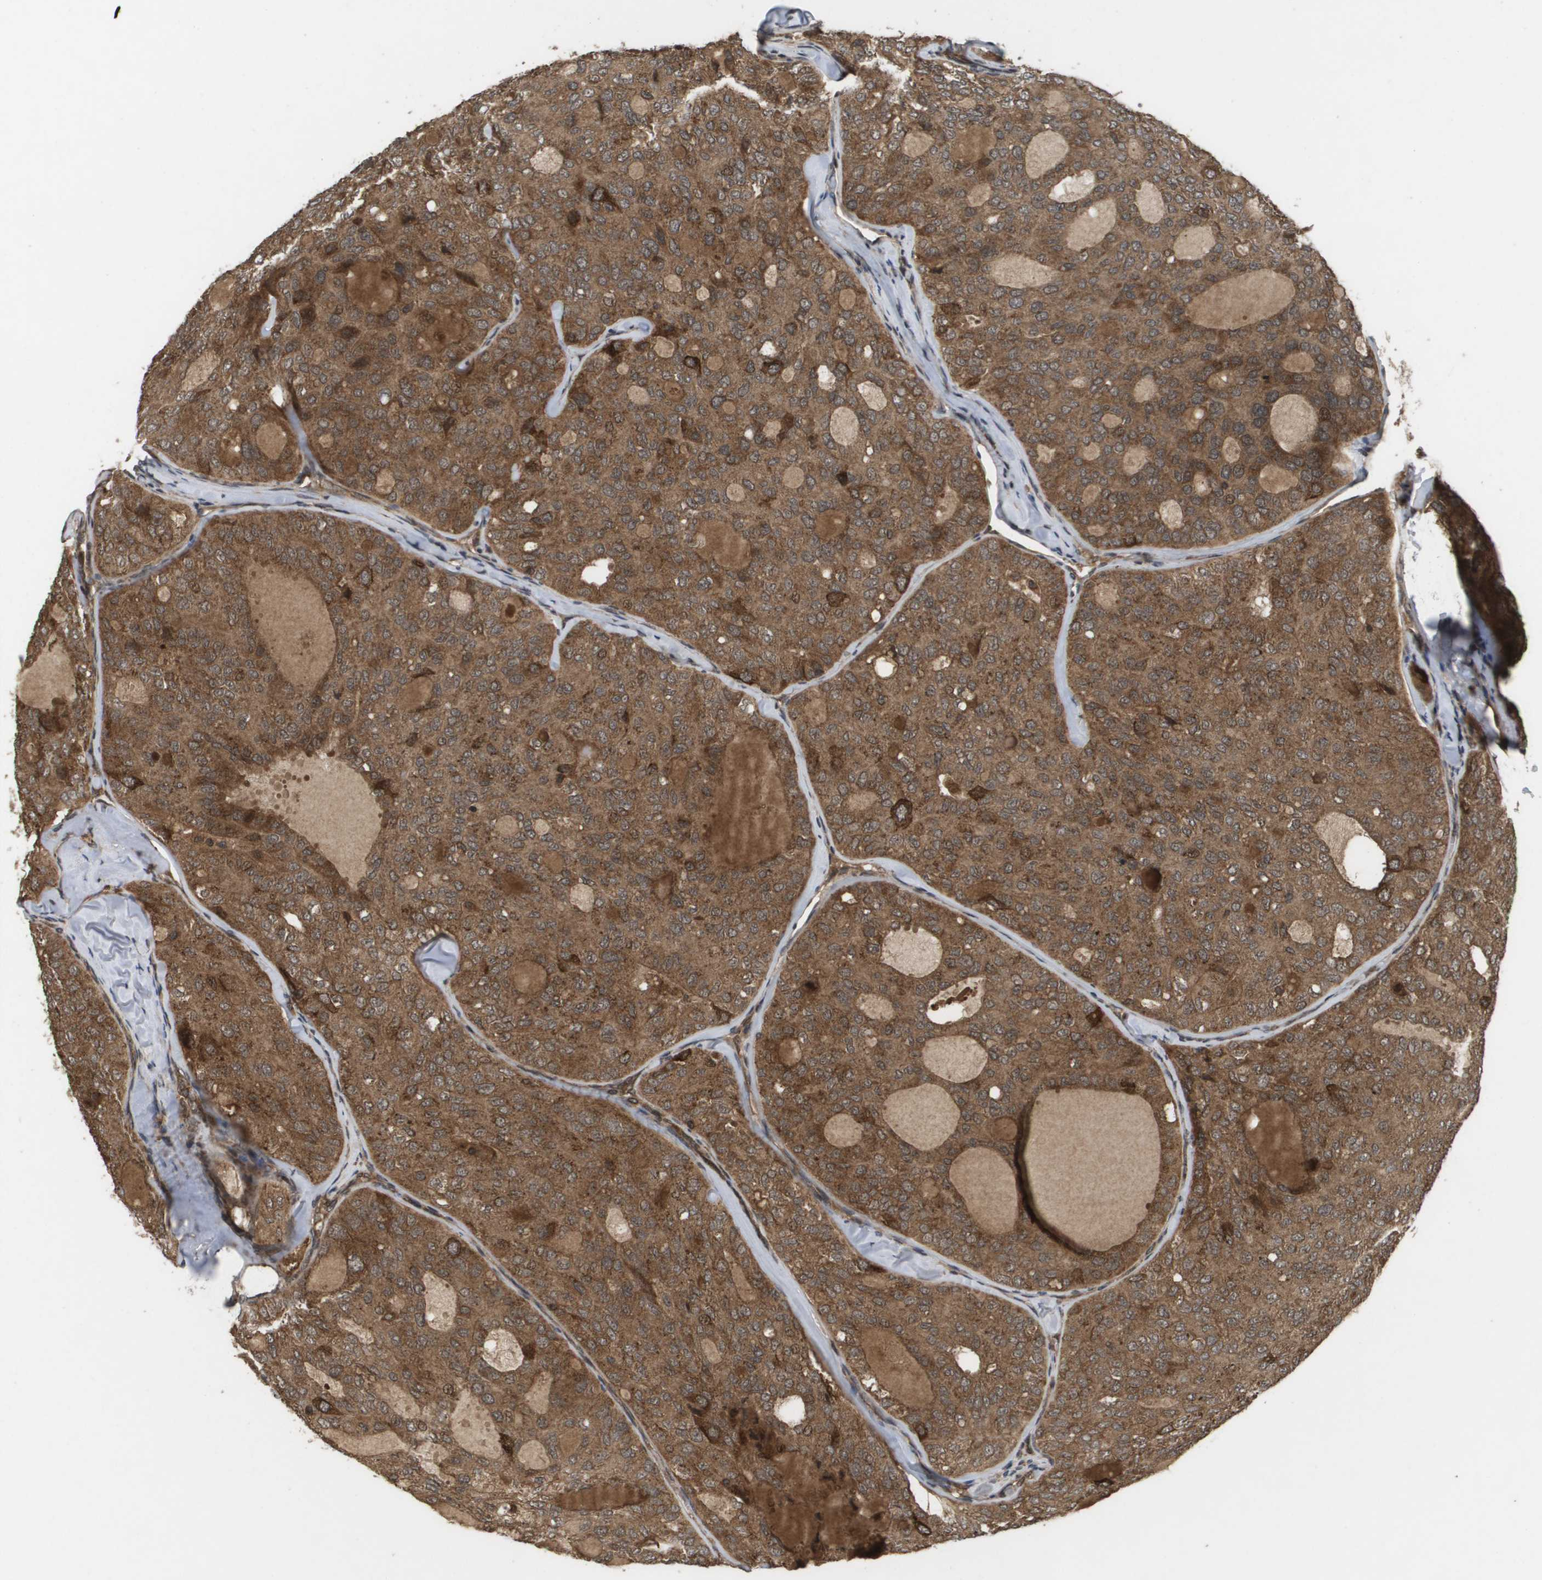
{"staining": {"intensity": "strong", "quantity": ">75%", "location": "cytoplasmic/membranous"}, "tissue": "thyroid cancer", "cell_type": "Tumor cells", "image_type": "cancer", "snomed": [{"axis": "morphology", "description": "Follicular adenoma carcinoma, NOS"}, {"axis": "topography", "description": "Thyroid gland"}], "caption": "A high-resolution histopathology image shows immunohistochemistry staining of thyroid cancer, which demonstrates strong cytoplasmic/membranous expression in approximately >75% of tumor cells.", "gene": "KIF11", "patient": {"sex": "male", "age": 75}}